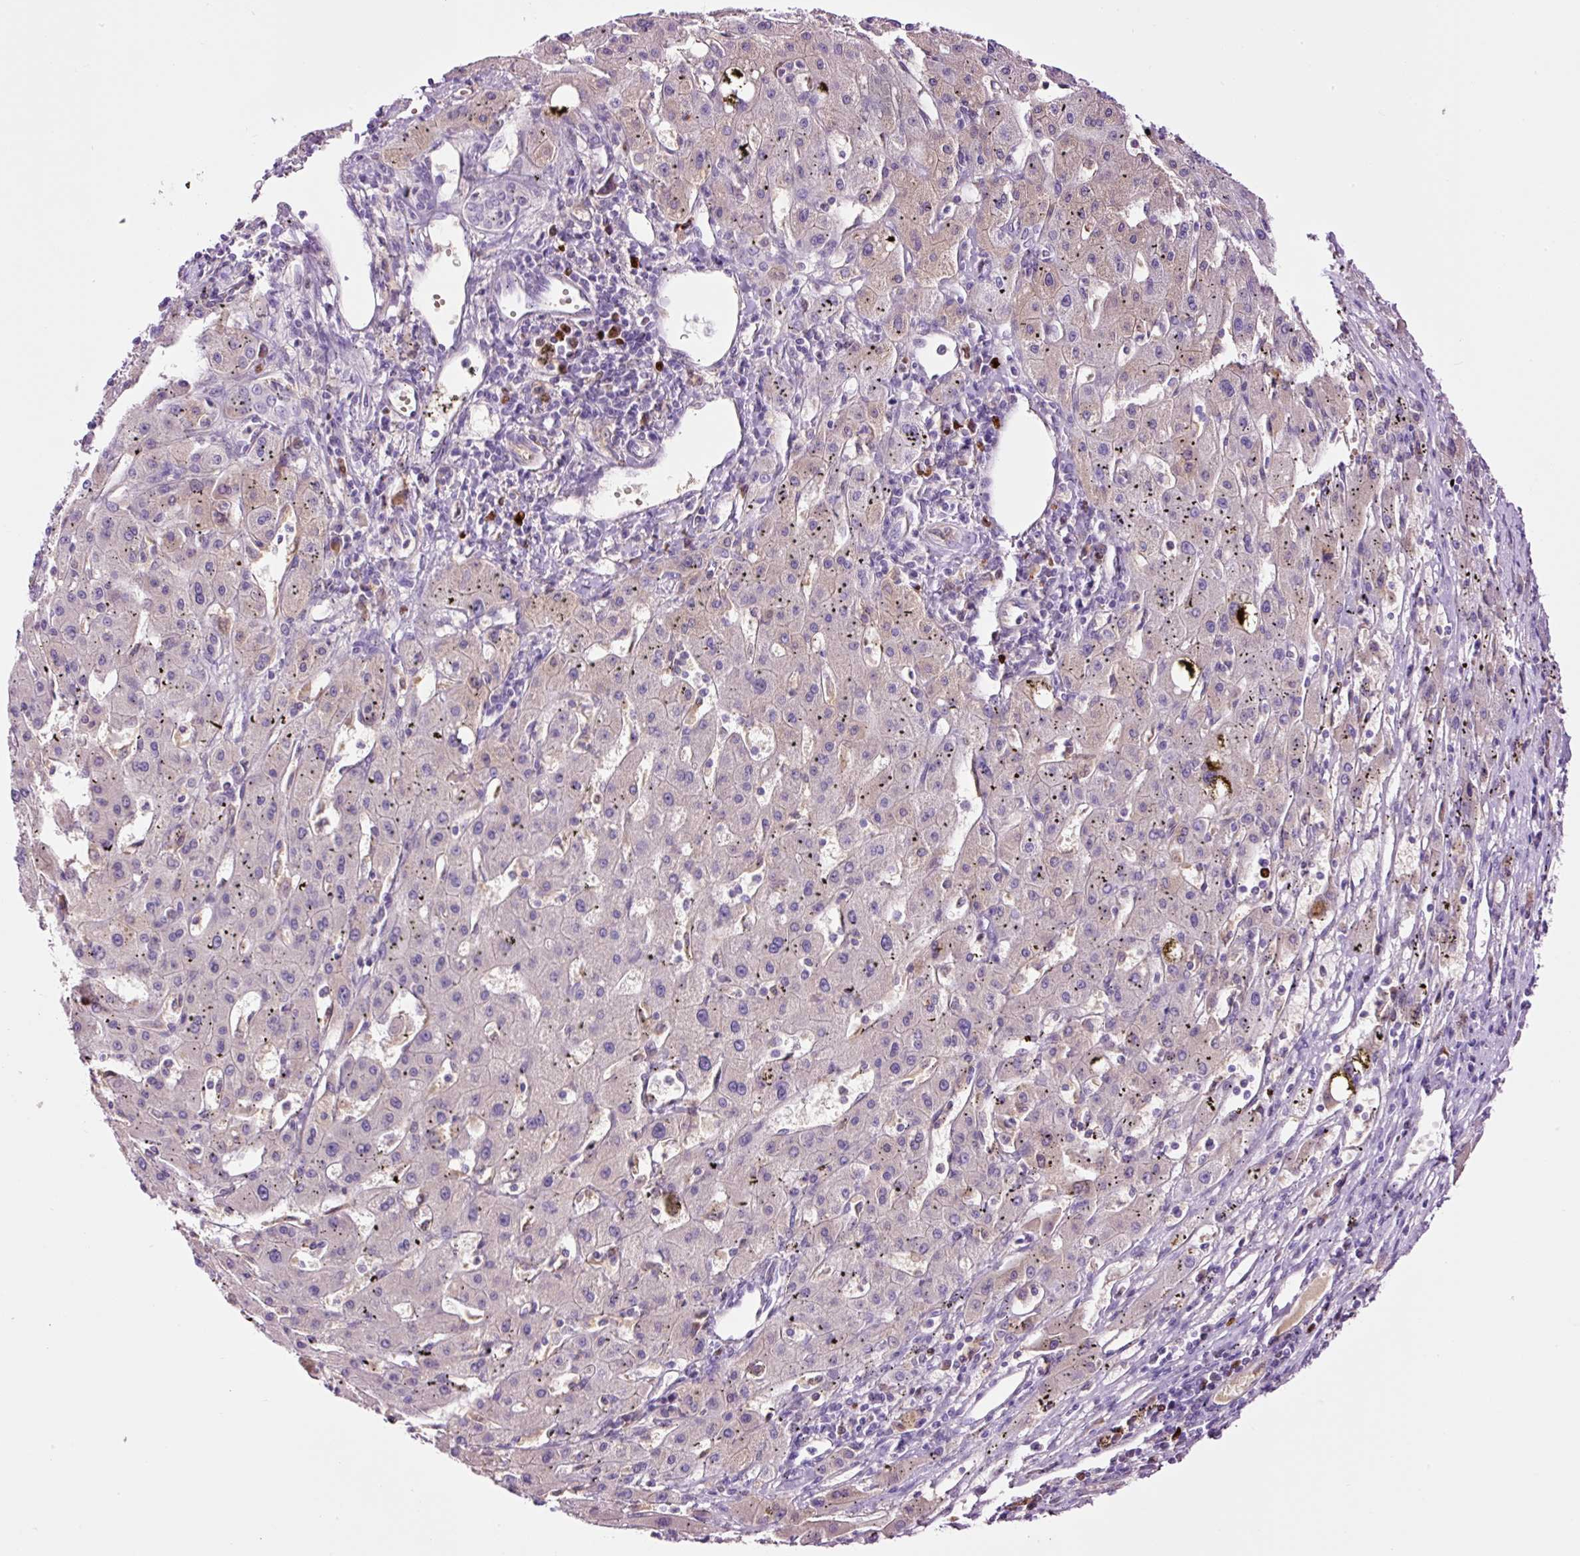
{"staining": {"intensity": "weak", "quantity": "<25%", "location": "cytoplasmic/membranous"}, "tissue": "liver cancer", "cell_type": "Tumor cells", "image_type": "cancer", "snomed": [{"axis": "morphology", "description": "Carcinoma, Hepatocellular, NOS"}, {"axis": "topography", "description": "Liver"}], "caption": "This is an immunohistochemistry (IHC) histopathology image of liver cancer (hepatocellular carcinoma). There is no expression in tumor cells.", "gene": "DPPA4", "patient": {"sex": "male", "age": 72}}